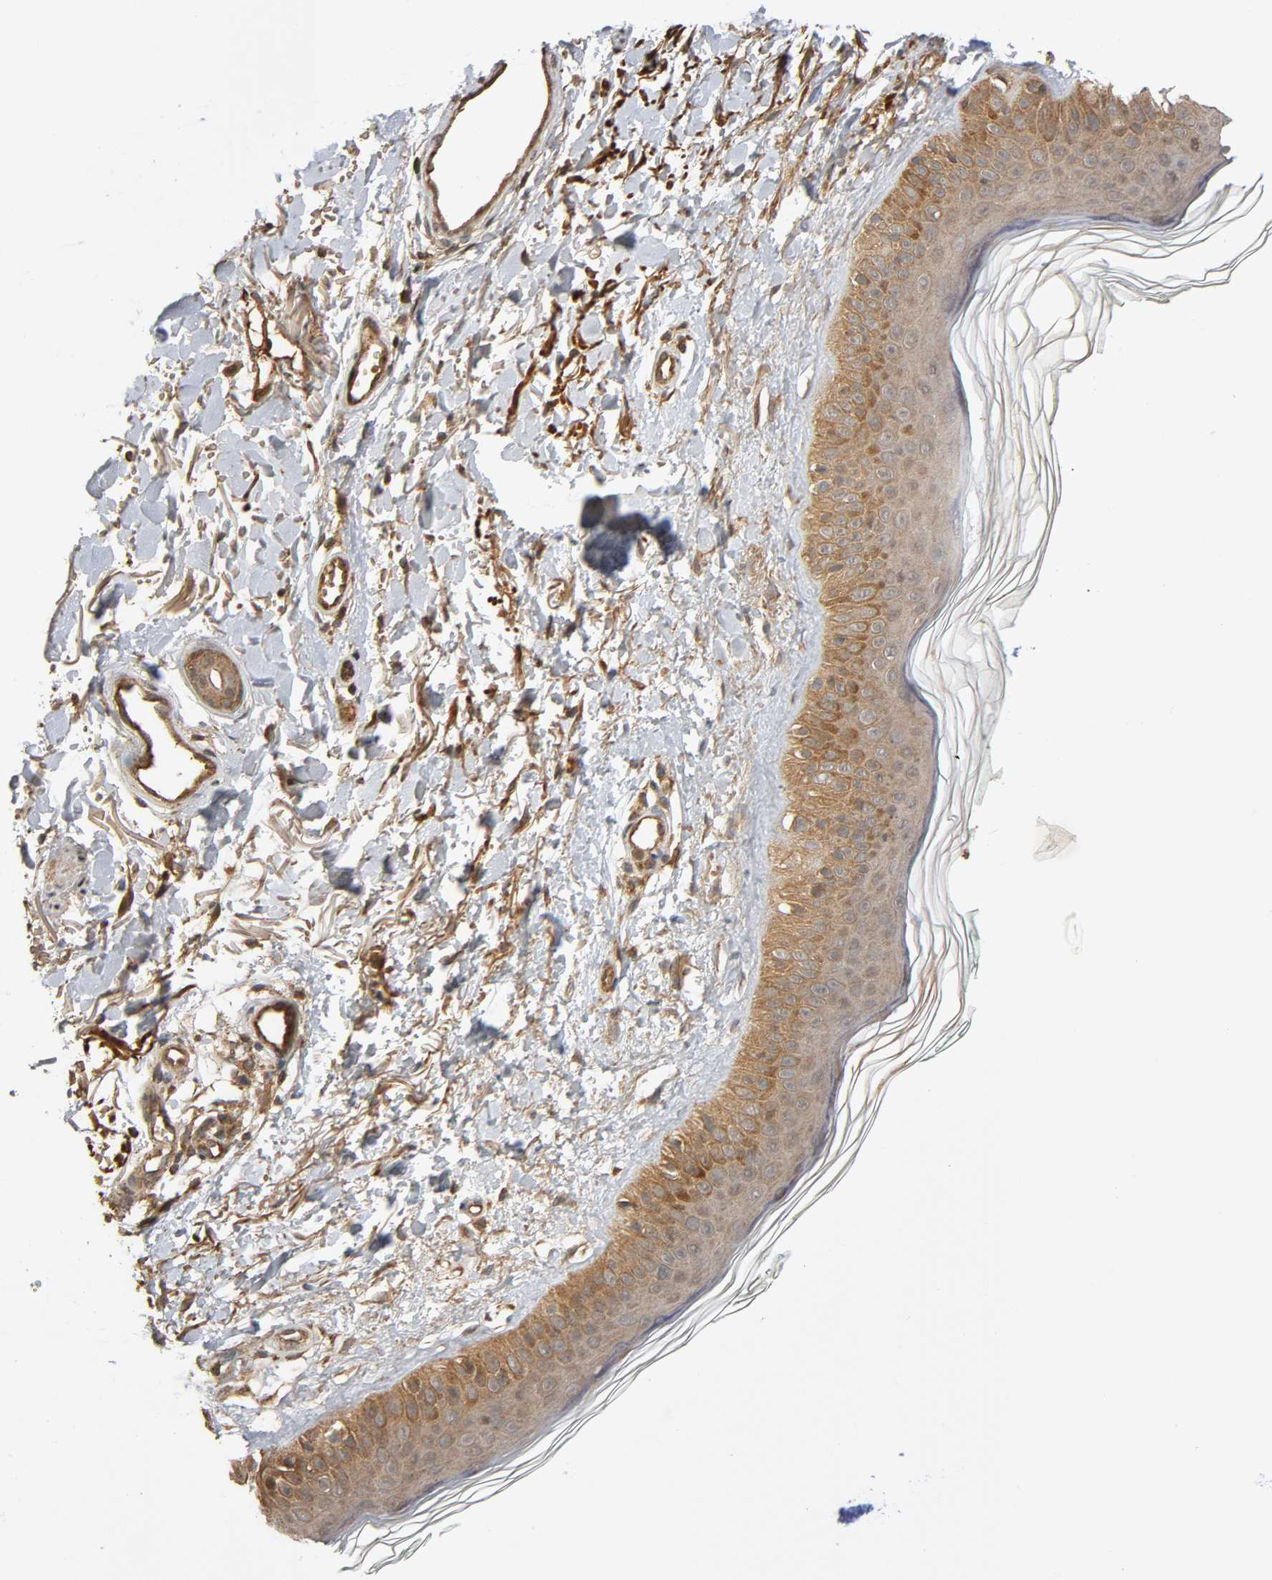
{"staining": {"intensity": "moderate", "quantity": ">75%", "location": "cytoplasmic/membranous"}, "tissue": "skin", "cell_type": "Fibroblasts", "image_type": "normal", "snomed": [{"axis": "morphology", "description": "Normal tissue, NOS"}, {"axis": "topography", "description": "Skin"}], "caption": "High-magnification brightfield microscopy of benign skin stained with DAB (3,3'-diaminobenzidine) (brown) and counterstained with hematoxylin (blue). fibroblasts exhibit moderate cytoplasmic/membranous expression is appreciated in approximately>75% of cells. (brown staining indicates protein expression, while blue staining denotes nuclei).", "gene": "MAP3K8", "patient": {"sex": "male", "age": 71}}